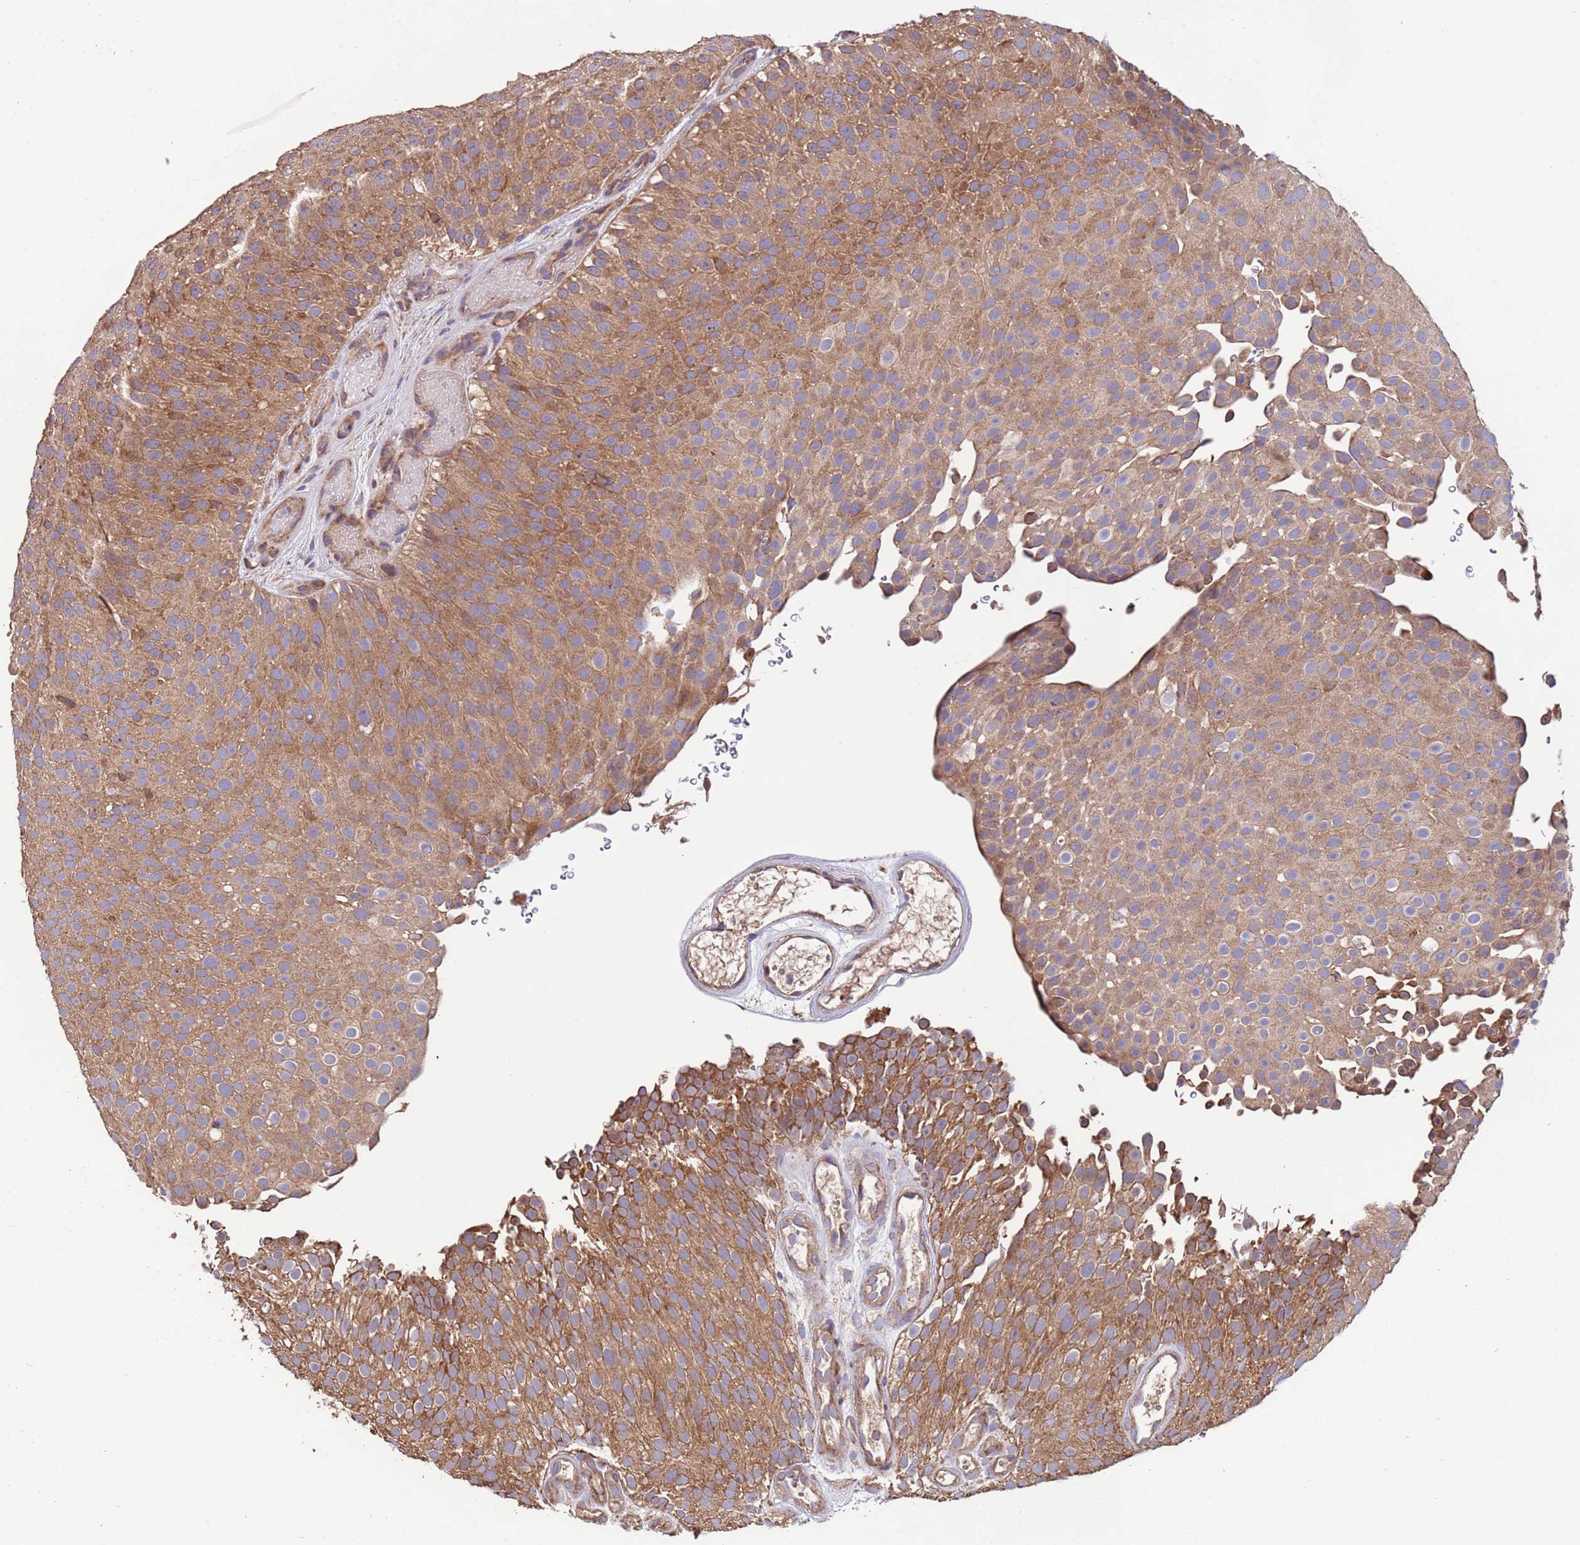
{"staining": {"intensity": "moderate", "quantity": ">75%", "location": "cytoplasmic/membranous"}, "tissue": "urothelial cancer", "cell_type": "Tumor cells", "image_type": "cancer", "snomed": [{"axis": "morphology", "description": "Urothelial carcinoma, Low grade"}, {"axis": "topography", "description": "Urinary bladder"}], "caption": "This is an image of IHC staining of urothelial cancer, which shows moderate positivity in the cytoplasmic/membranous of tumor cells.", "gene": "EEF1AKMT1", "patient": {"sex": "male", "age": 78}}